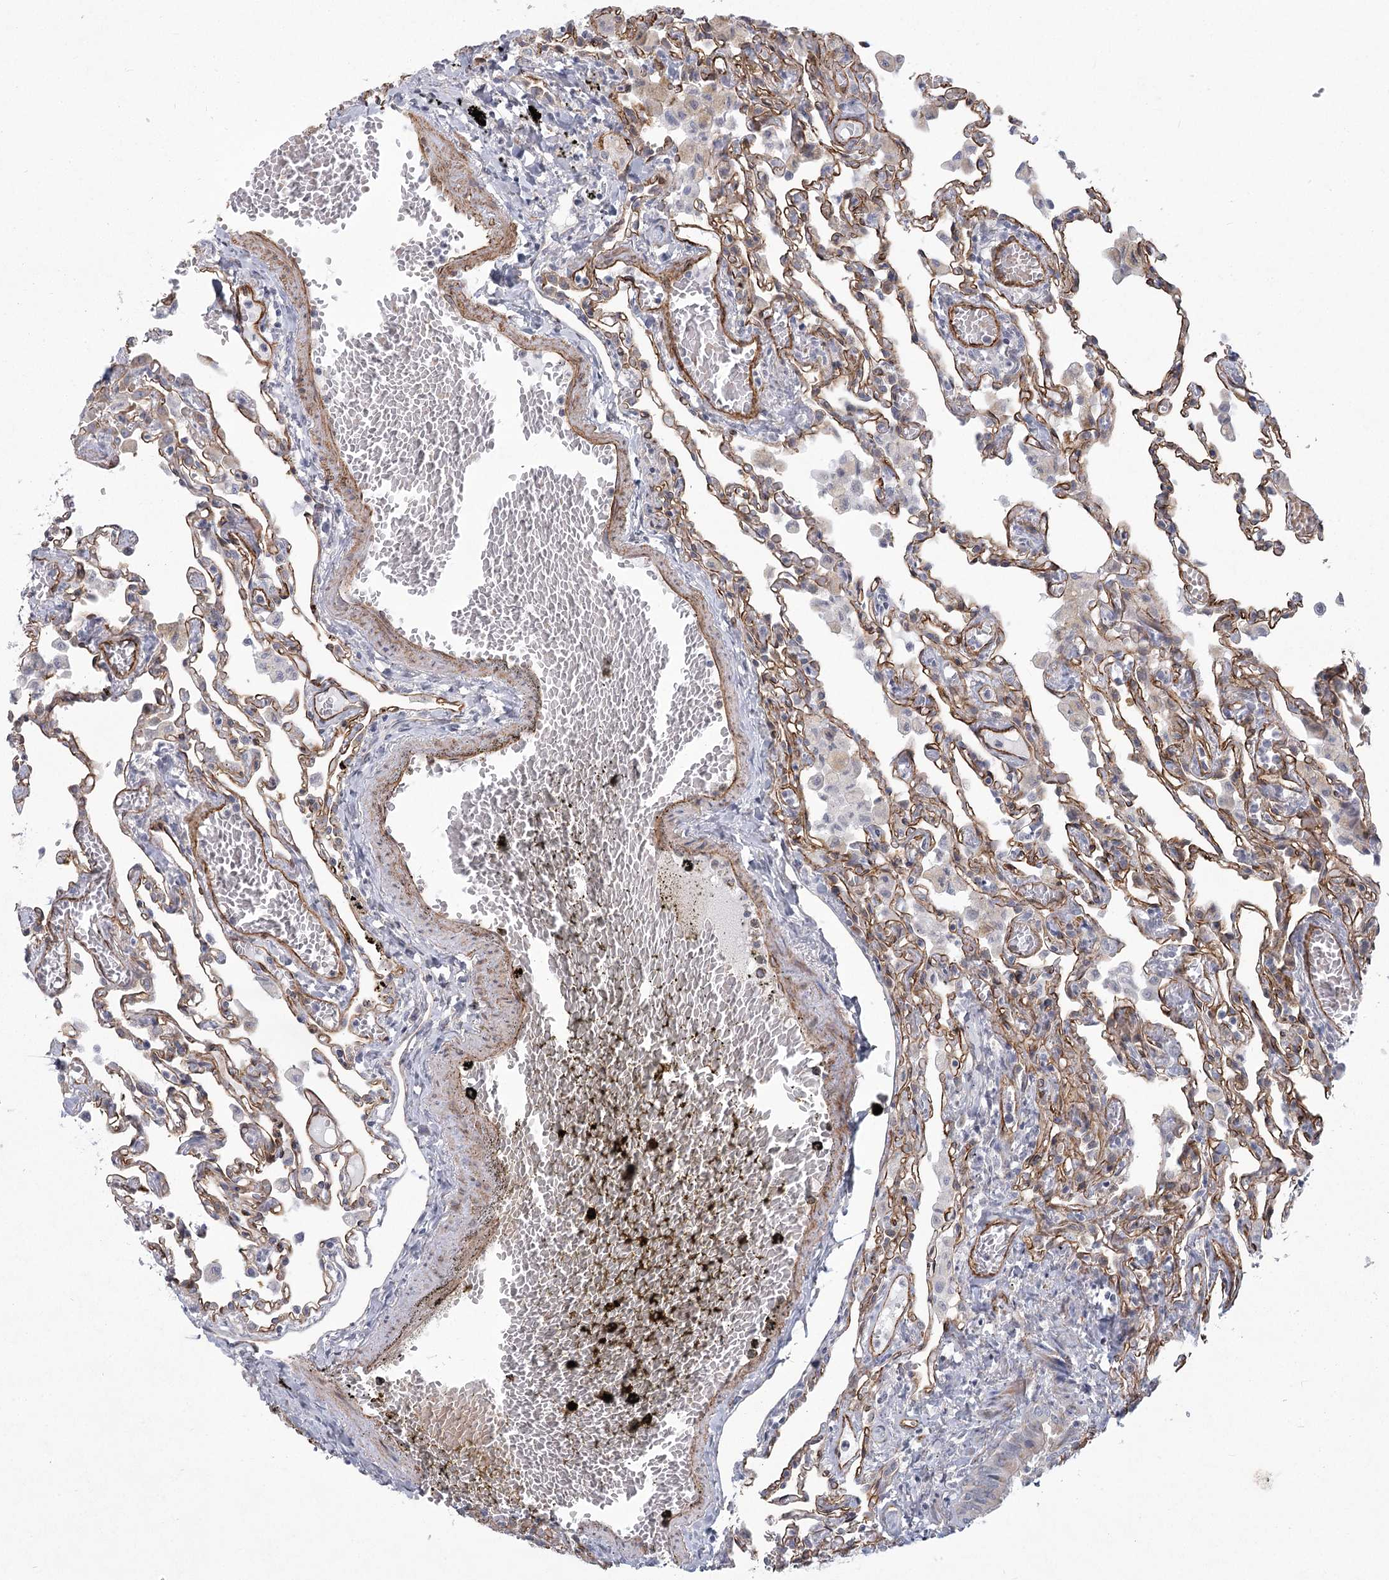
{"staining": {"intensity": "moderate", "quantity": "<25%", "location": "cytoplasmic/membranous"}, "tissue": "lung", "cell_type": "Alveolar cells", "image_type": "normal", "snomed": [{"axis": "morphology", "description": "Normal tissue, NOS"}, {"axis": "topography", "description": "Bronchus"}, {"axis": "topography", "description": "Lung"}], "caption": "Benign lung was stained to show a protein in brown. There is low levels of moderate cytoplasmic/membranous staining in about <25% of alveolar cells. The protein of interest is stained brown, and the nuclei are stained in blue (DAB (3,3'-diaminobenzidine) IHC with brightfield microscopy, high magnification).", "gene": "MEPE", "patient": {"sex": "female", "age": 49}}